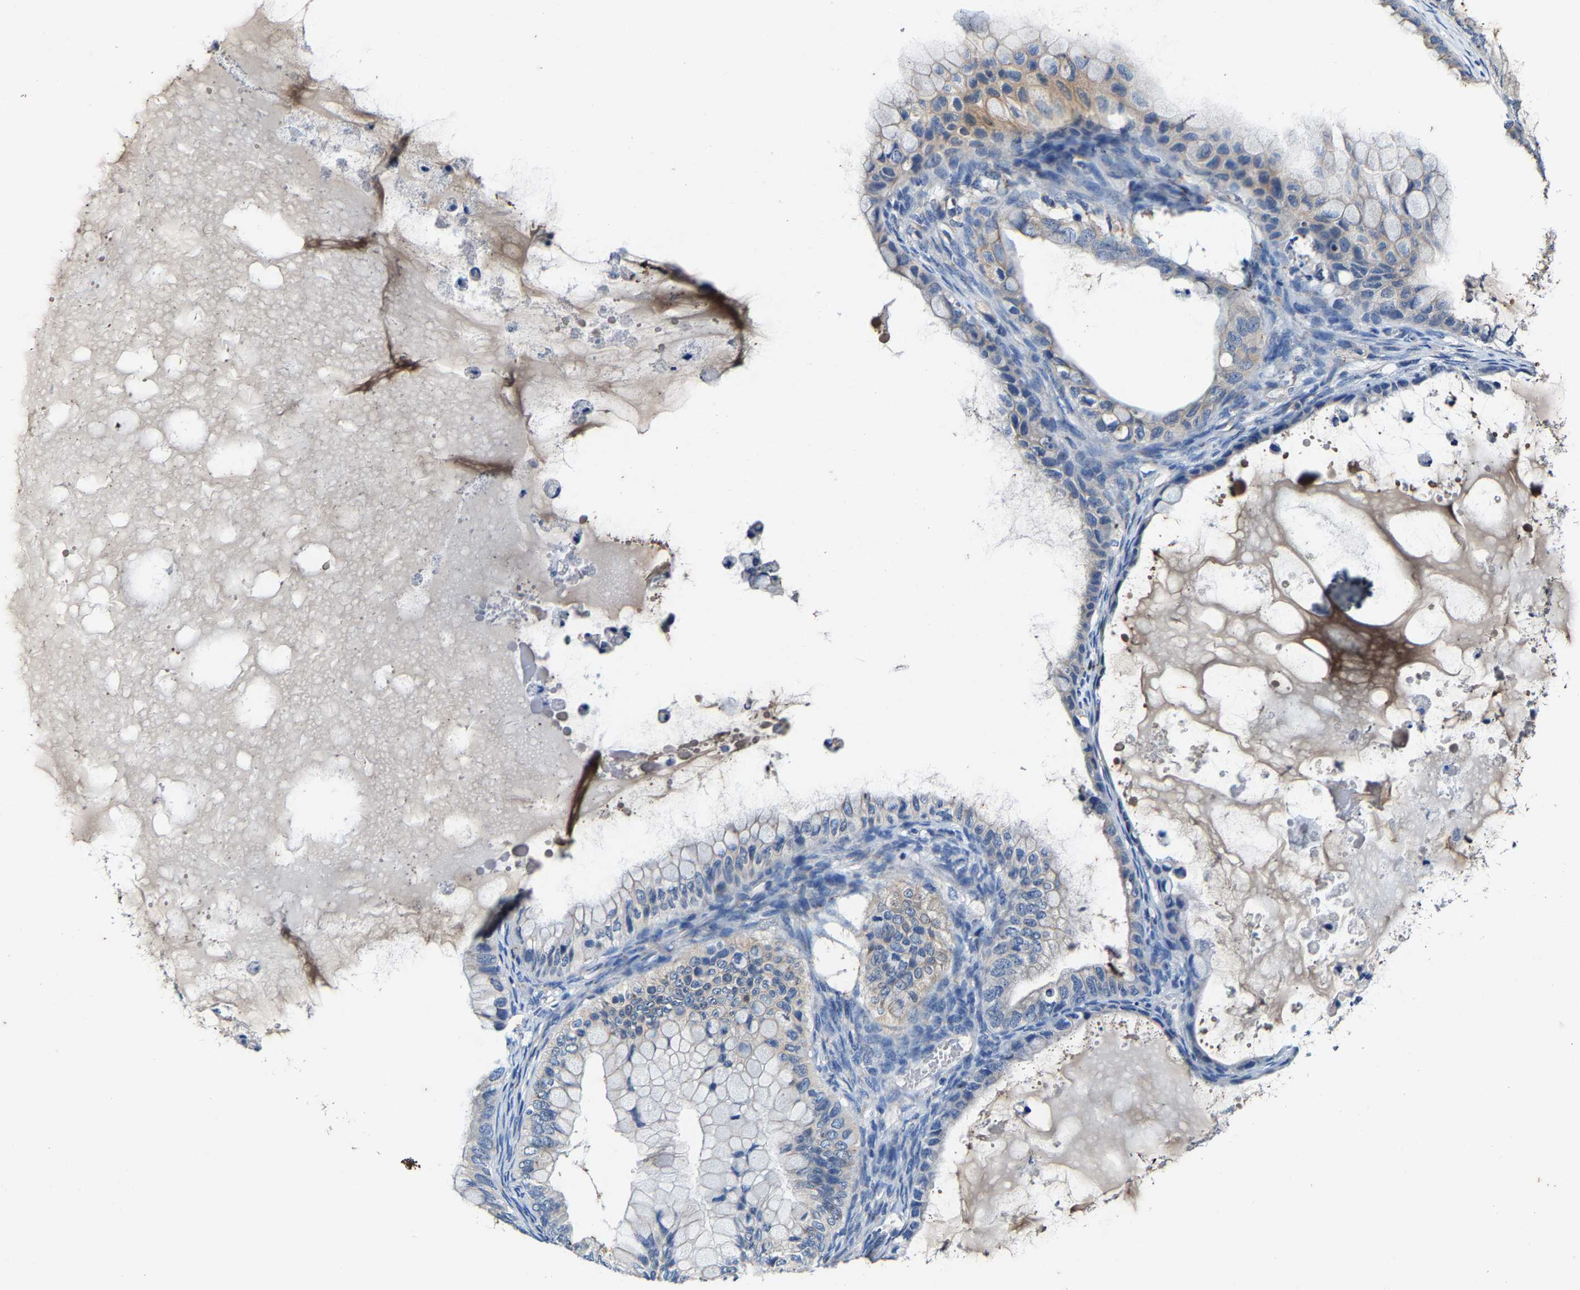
{"staining": {"intensity": "negative", "quantity": "none", "location": "none"}, "tissue": "ovarian cancer", "cell_type": "Tumor cells", "image_type": "cancer", "snomed": [{"axis": "morphology", "description": "Cystadenocarcinoma, mucinous, NOS"}, {"axis": "topography", "description": "Ovary"}], "caption": "Immunohistochemistry histopathology image of human ovarian cancer (mucinous cystadenocarcinoma) stained for a protein (brown), which shows no staining in tumor cells.", "gene": "SLC25A25", "patient": {"sex": "female", "age": 80}}